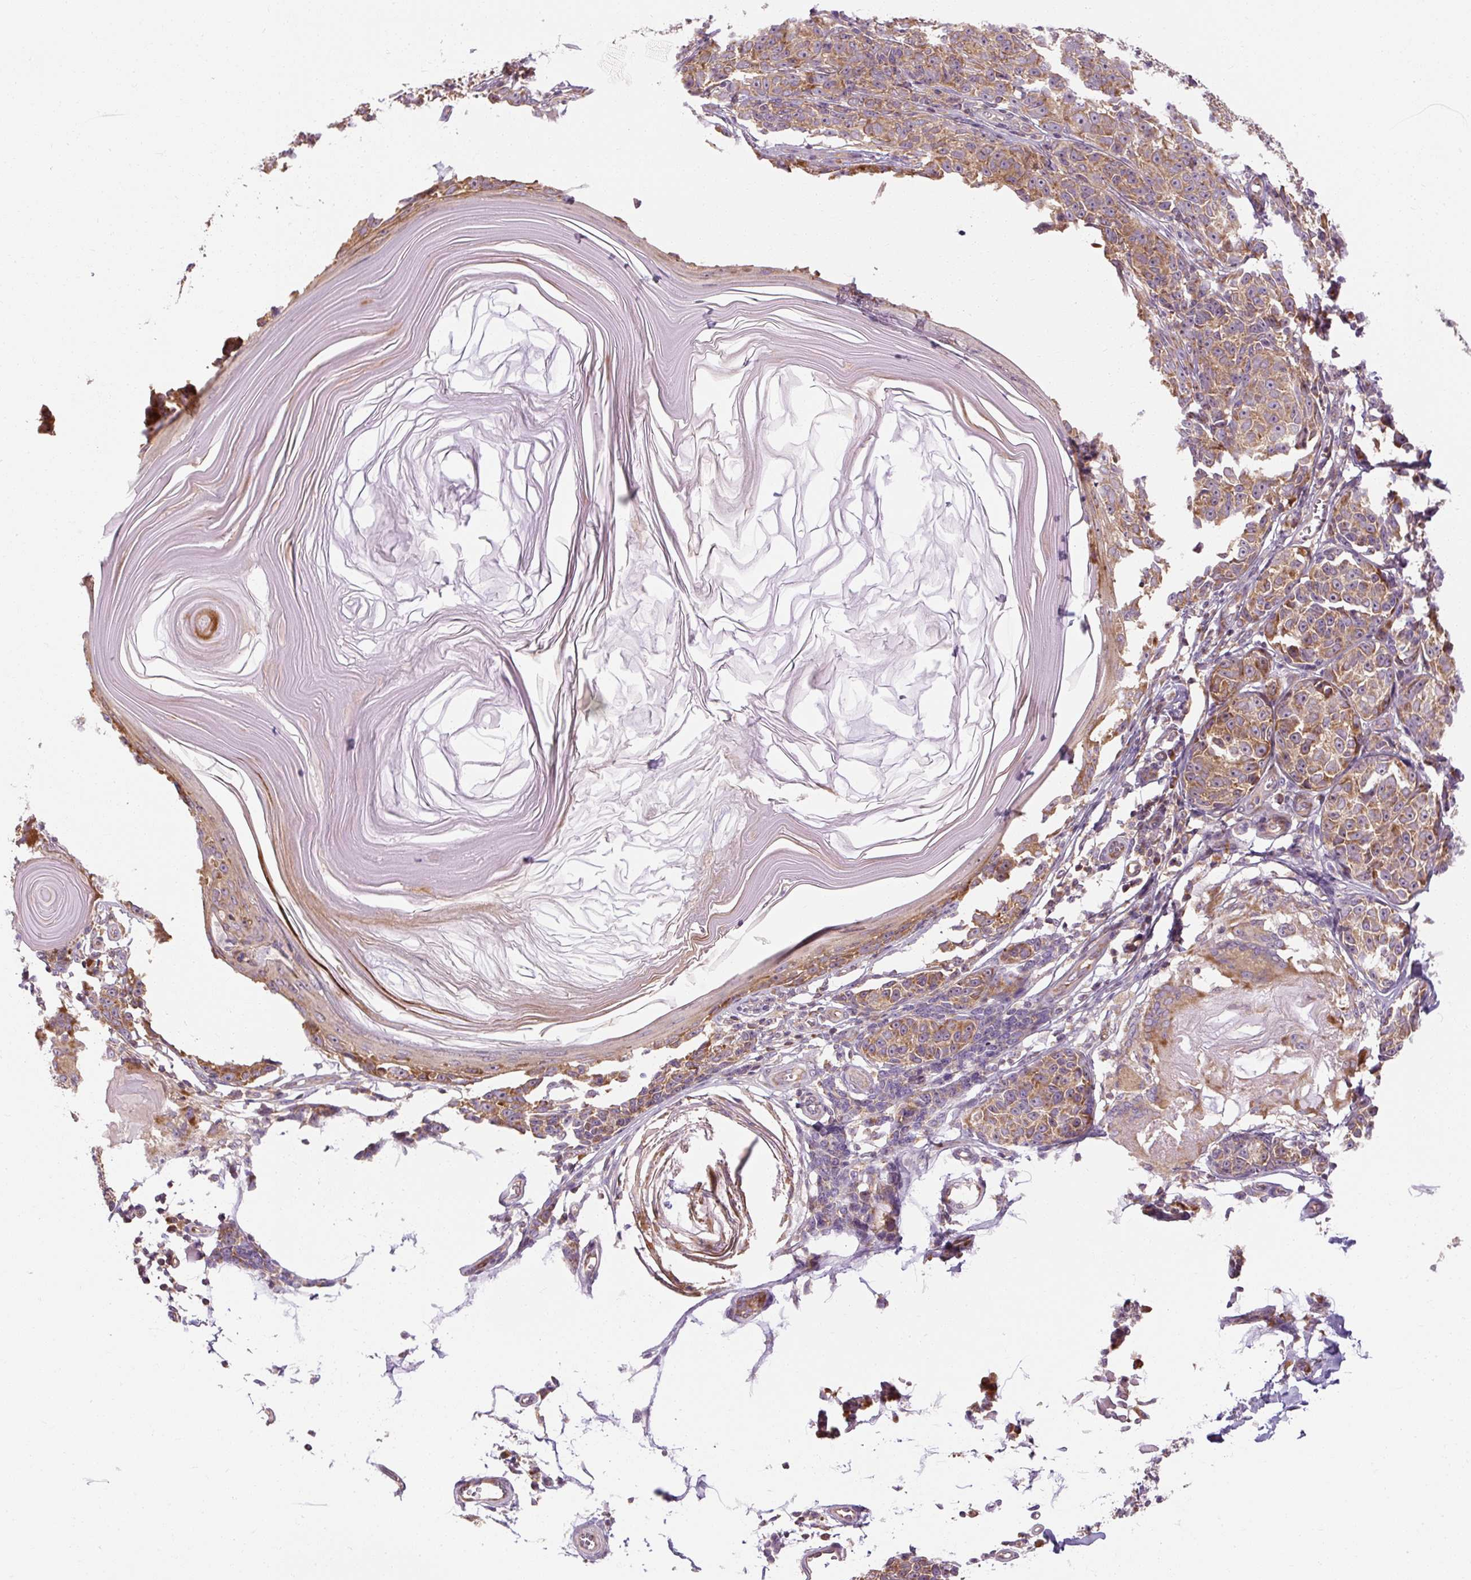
{"staining": {"intensity": "moderate", "quantity": ">75%", "location": "cytoplasmic/membranous"}, "tissue": "melanoma", "cell_type": "Tumor cells", "image_type": "cancer", "snomed": [{"axis": "morphology", "description": "Malignant melanoma, NOS"}, {"axis": "topography", "description": "Skin"}], "caption": "This histopathology image shows melanoma stained with immunohistochemistry (IHC) to label a protein in brown. The cytoplasmic/membranous of tumor cells show moderate positivity for the protein. Nuclei are counter-stained blue.", "gene": "PRSS48", "patient": {"sex": "male", "age": 73}}